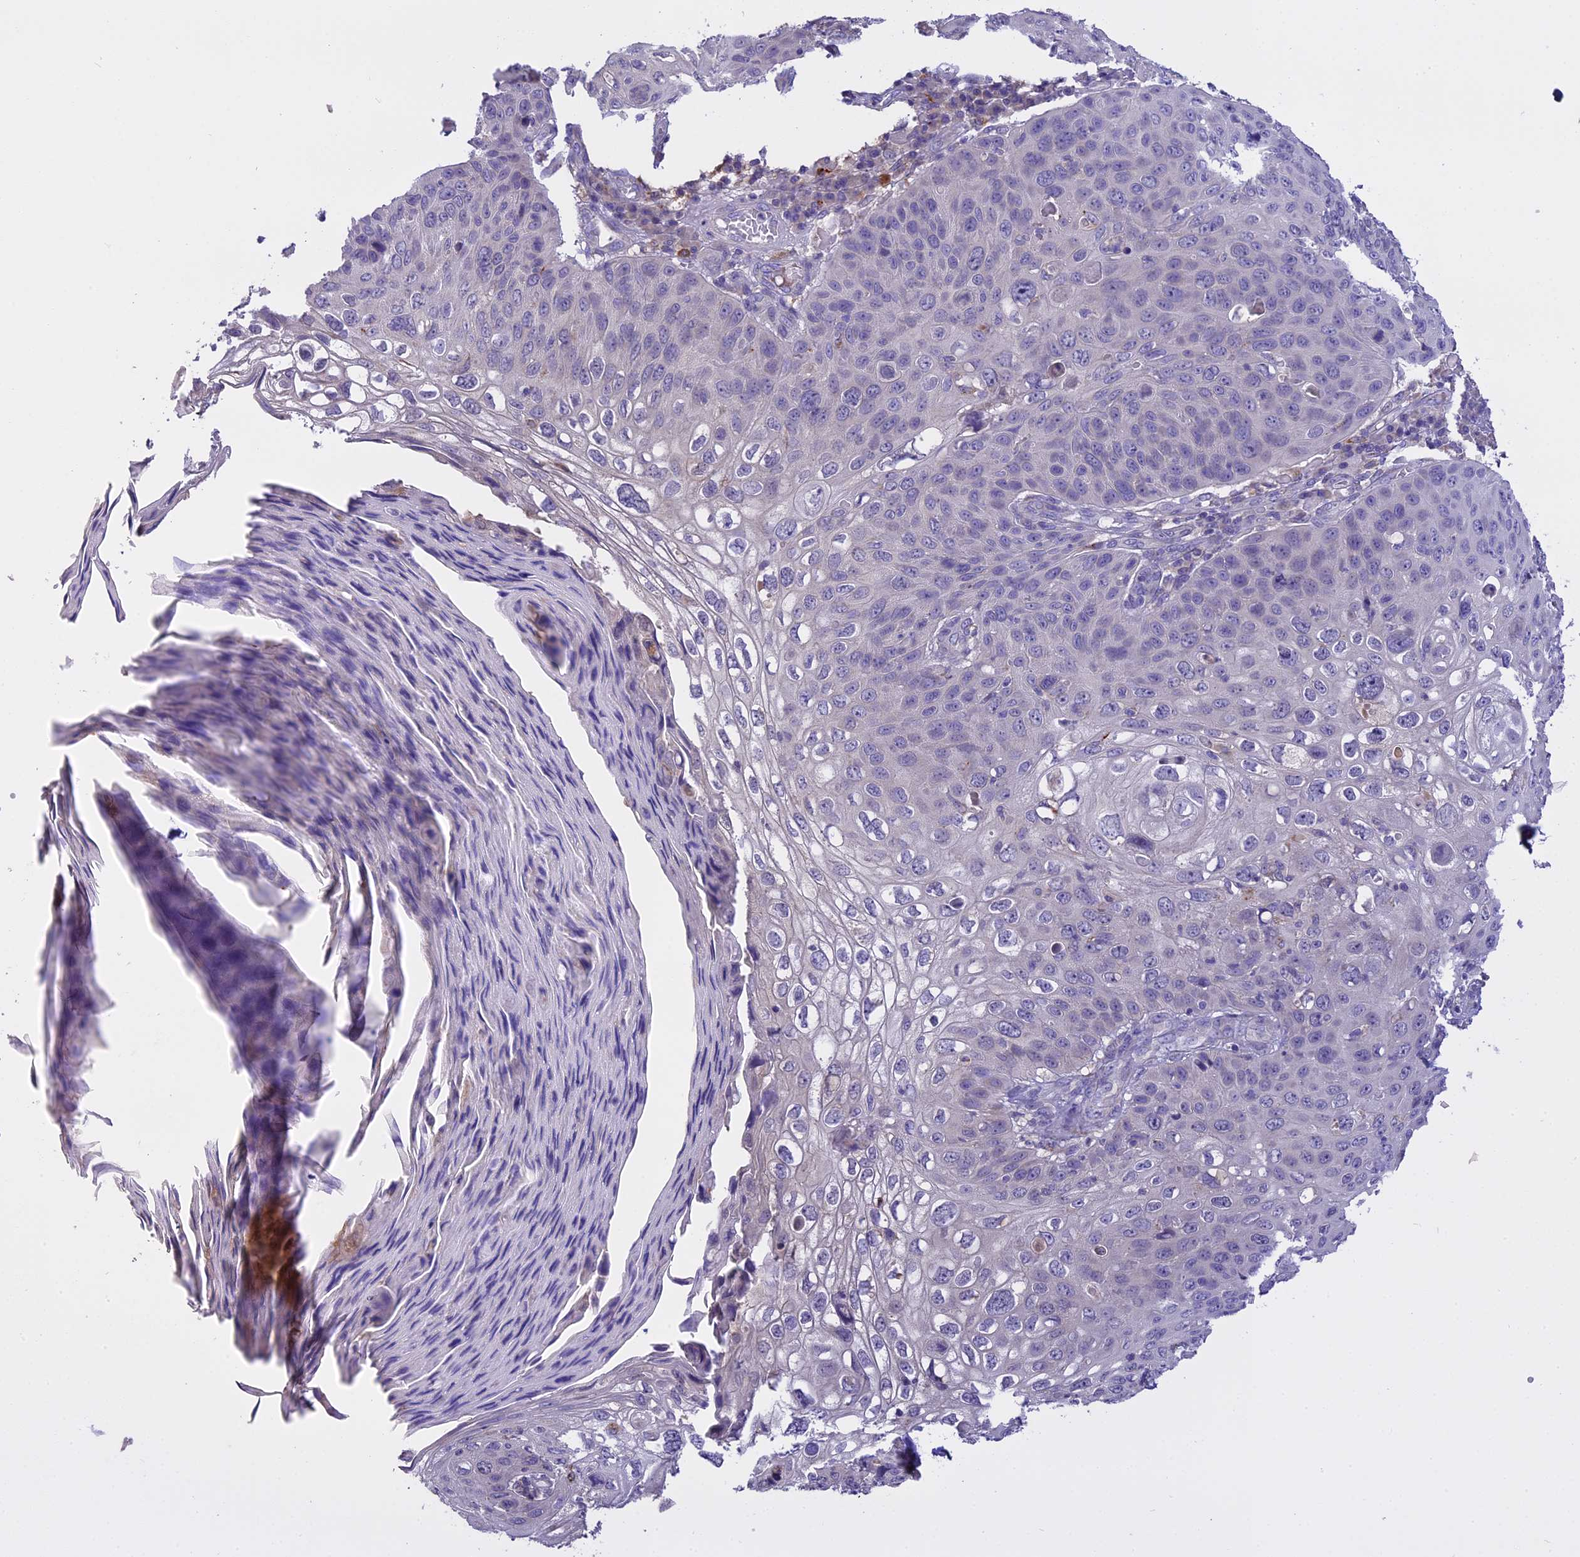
{"staining": {"intensity": "negative", "quantity": "none", "location": "none"}, "tissue": "skin cancer", "cell_type": "Tumor cells", "image_type": "cancer", "snomed": [{"axis": "morphology", "description": "Squamous cell carcinoma, NOS"}, {"axis": "topography", "description": "Skin"}], "caption": "High power microscopy image of an immunohistochemistry micrograph of skin squamous cell carcinoma, revealing no significant staining in tumor cells. (Brightfield microscopy of DAB immunohistochemistry at high magnification).", "gene": "LYPD6", "patient": {"sex": "female", "age": 90}}